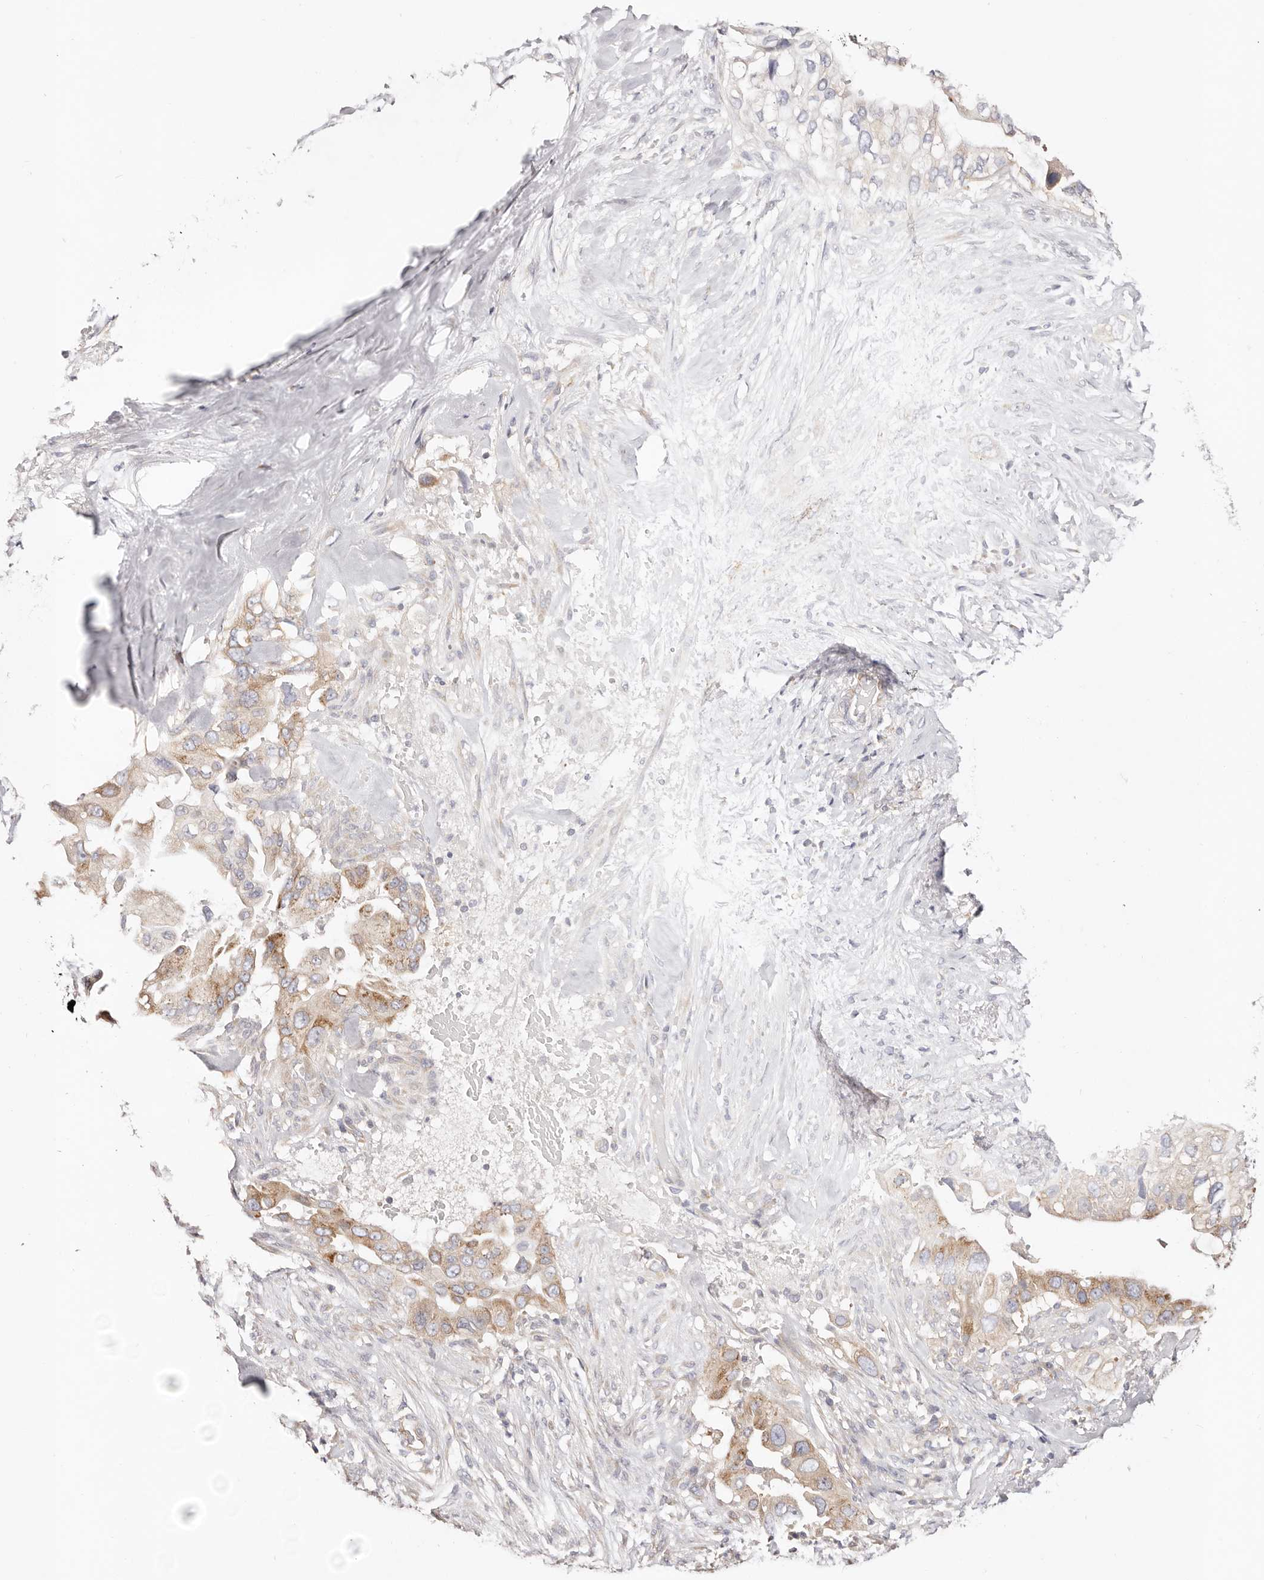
{"staining": {"intensity": "moderate", "quantity": ">75%", "location": "cytoplasmic/membranous"}, "tissue": "pancreatic cancer", "cell_type": "Tumor cells", "image_type": "cancer", "snomed": [{"axis": "morphology", "description": "Inflammation, NOS"}, {"axis": "morphology", "description": "Adenocarcinoma, NOS"}, {"axis": "topography", "description": "Pancreas"}], "caption": "Protein expression analysis of pancreatic cancer (adenocarcinoma) shows moderate cytoplasmic/membranous positivity in approximately >75% of tumor cells.", "gene": "GNA13", "patient": {"sex": "female", "age": 56}}